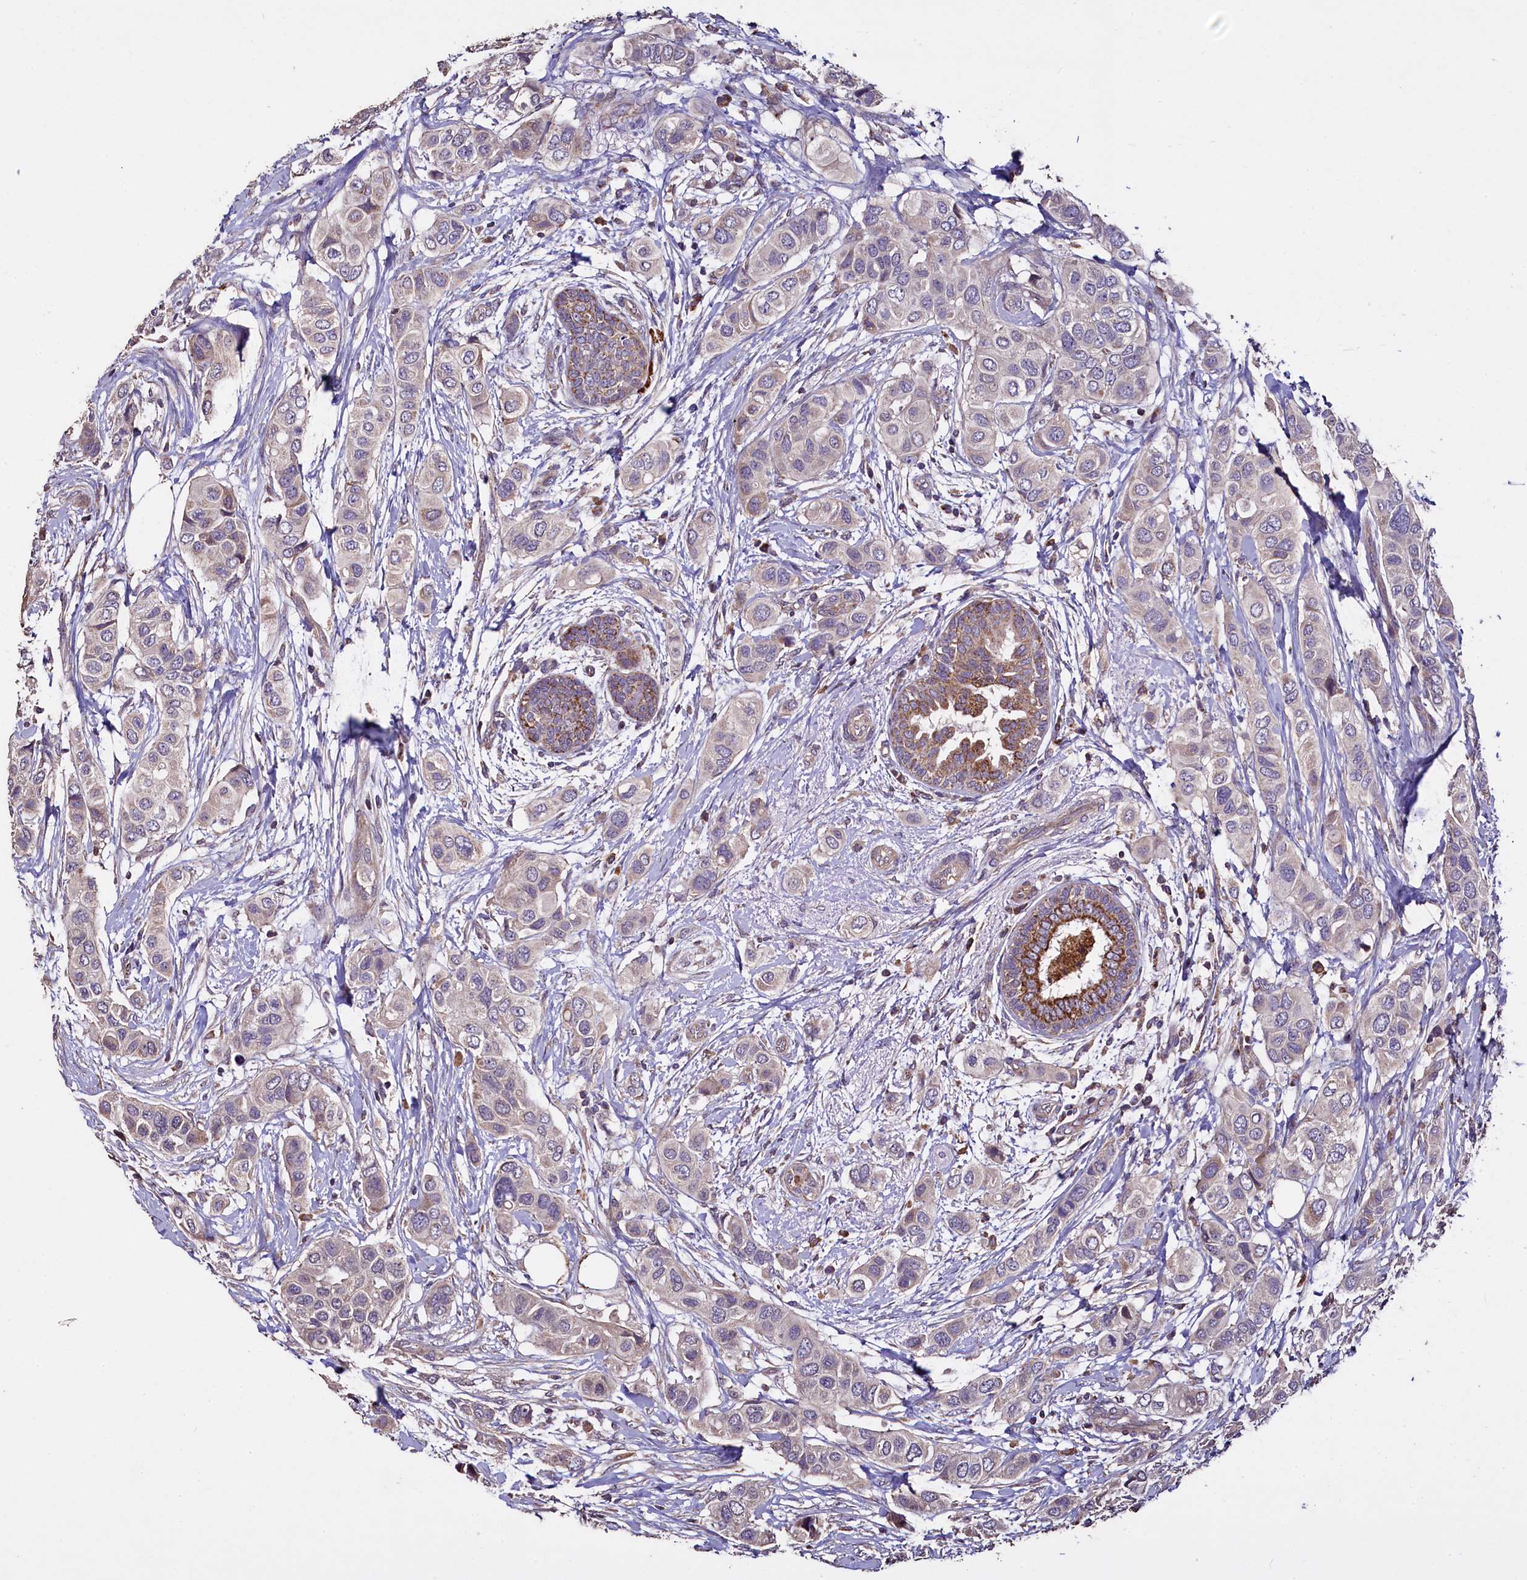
{"staining": {"intensity": "weak", "quantity": "<25%", "location": "cytoplasmic/membranous"}, "tissue": "breast cancer", "cell_type": "Tumor cells", "image_type": "cancer", "snomed": [{"axis": "morphology", "description": "Lobular carcinoma"}, {"axis": "topography", "description": "Breast"}], "caption": "Micrograph shows no protein positivity in tumor cells of breast cancer tissue.", "gene": "COQ9", "patient": {"sex": "female", "age": 51}}